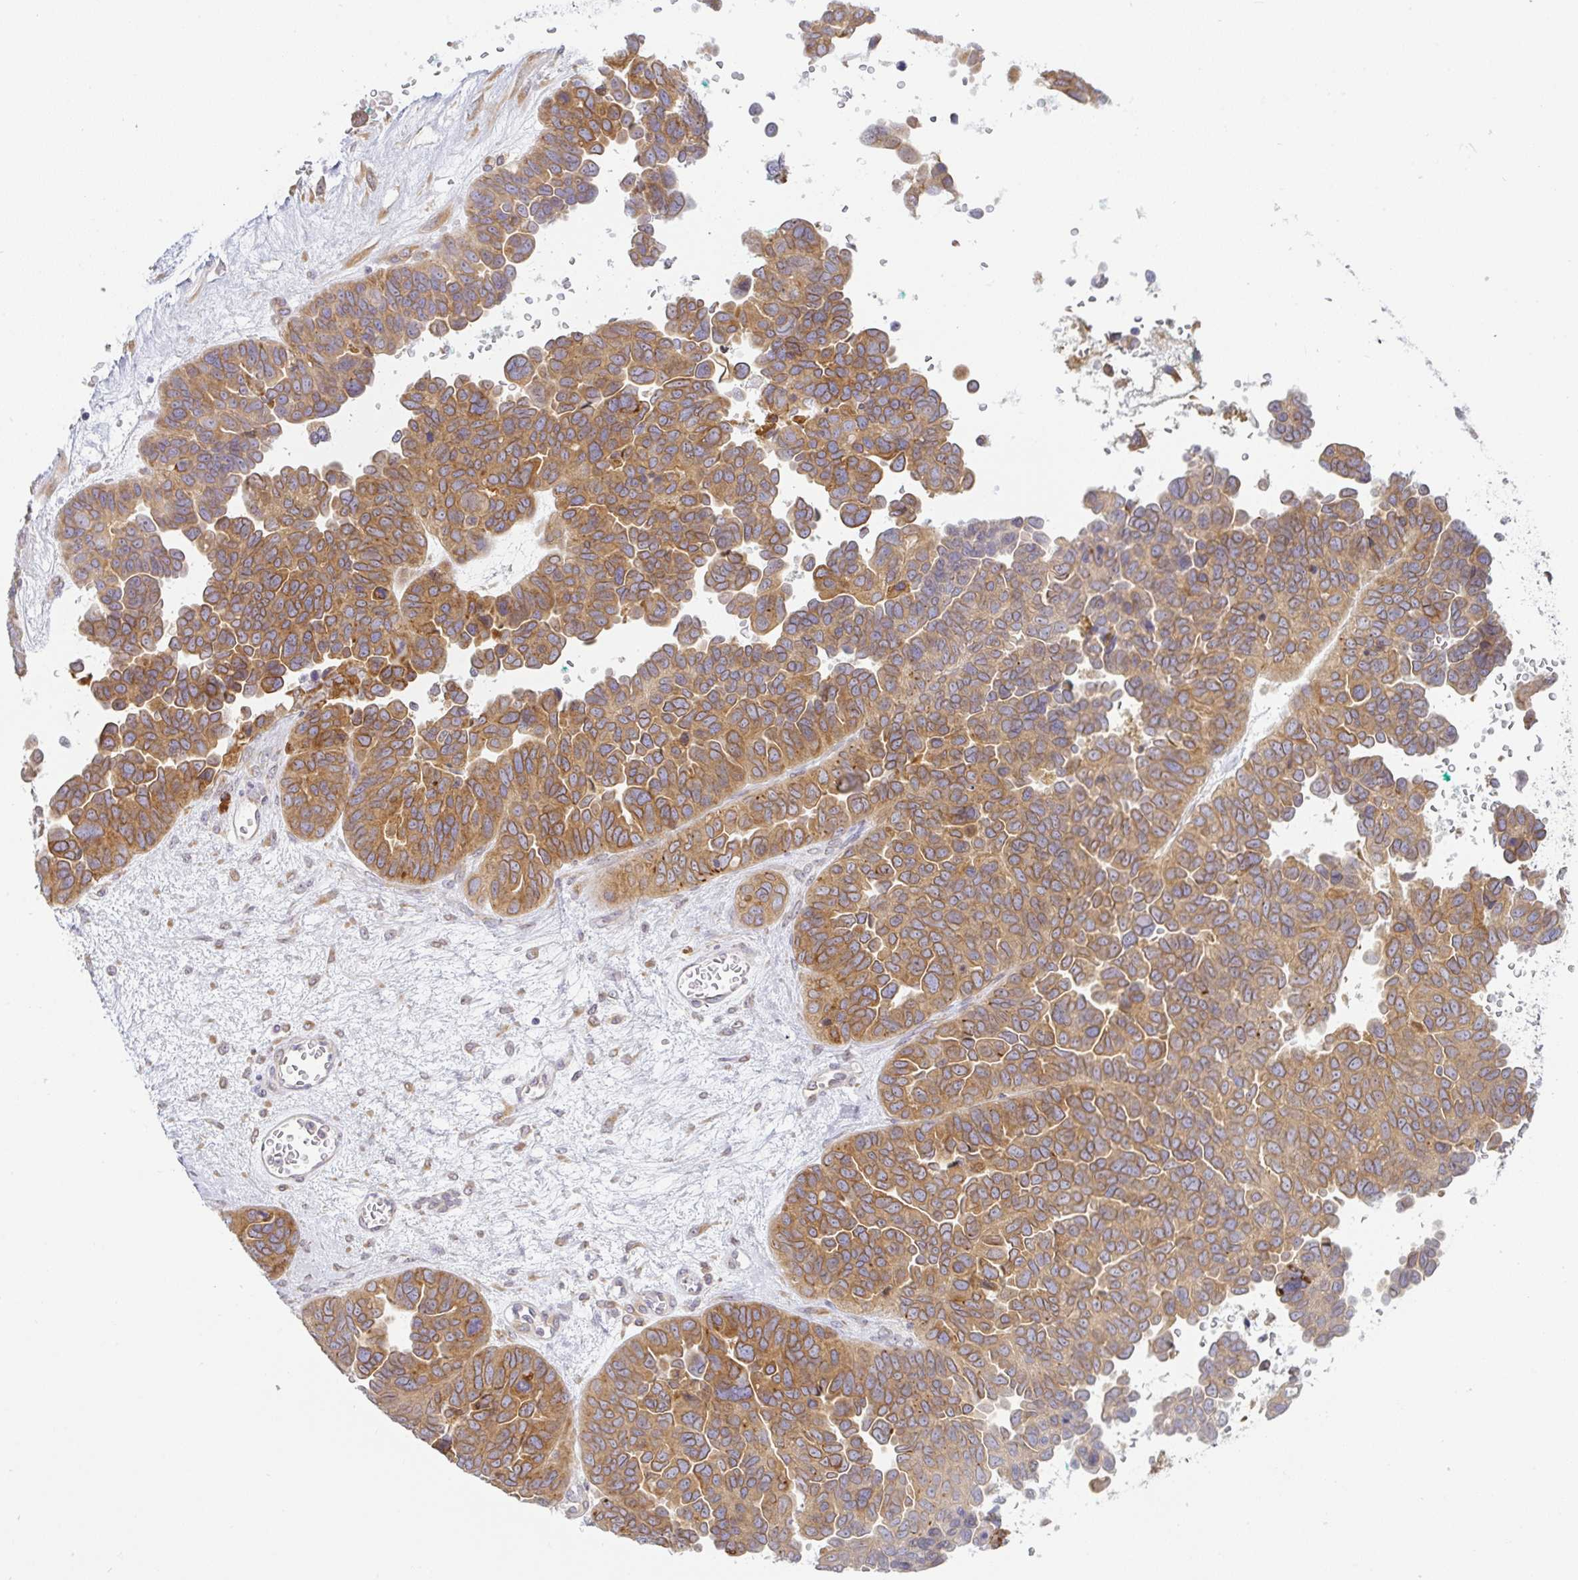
{"staining": {"intensity": "moderate", "quantity": "25%-75%", "location": "cytoplasmic/membranous"}, "tissue": "ovarian cancer", "cell_type": "Tumor cells", "image_type": "cancer", "snomed": [{"axis": "morphology", "description": "Cystadenocarcinoma, serous, NOS"}, {"axis": "topography", "description": "Ovary"}], "caption": "This image displays IHC staining of ovarian cancer (serous cystadenocarcinoma), with medium moderate cytoplasmic/membranous positivity in approximately 25%-75% of tumor cells.", "gene": "DERL2", "patient": {"sex": "female", "age": 64}}